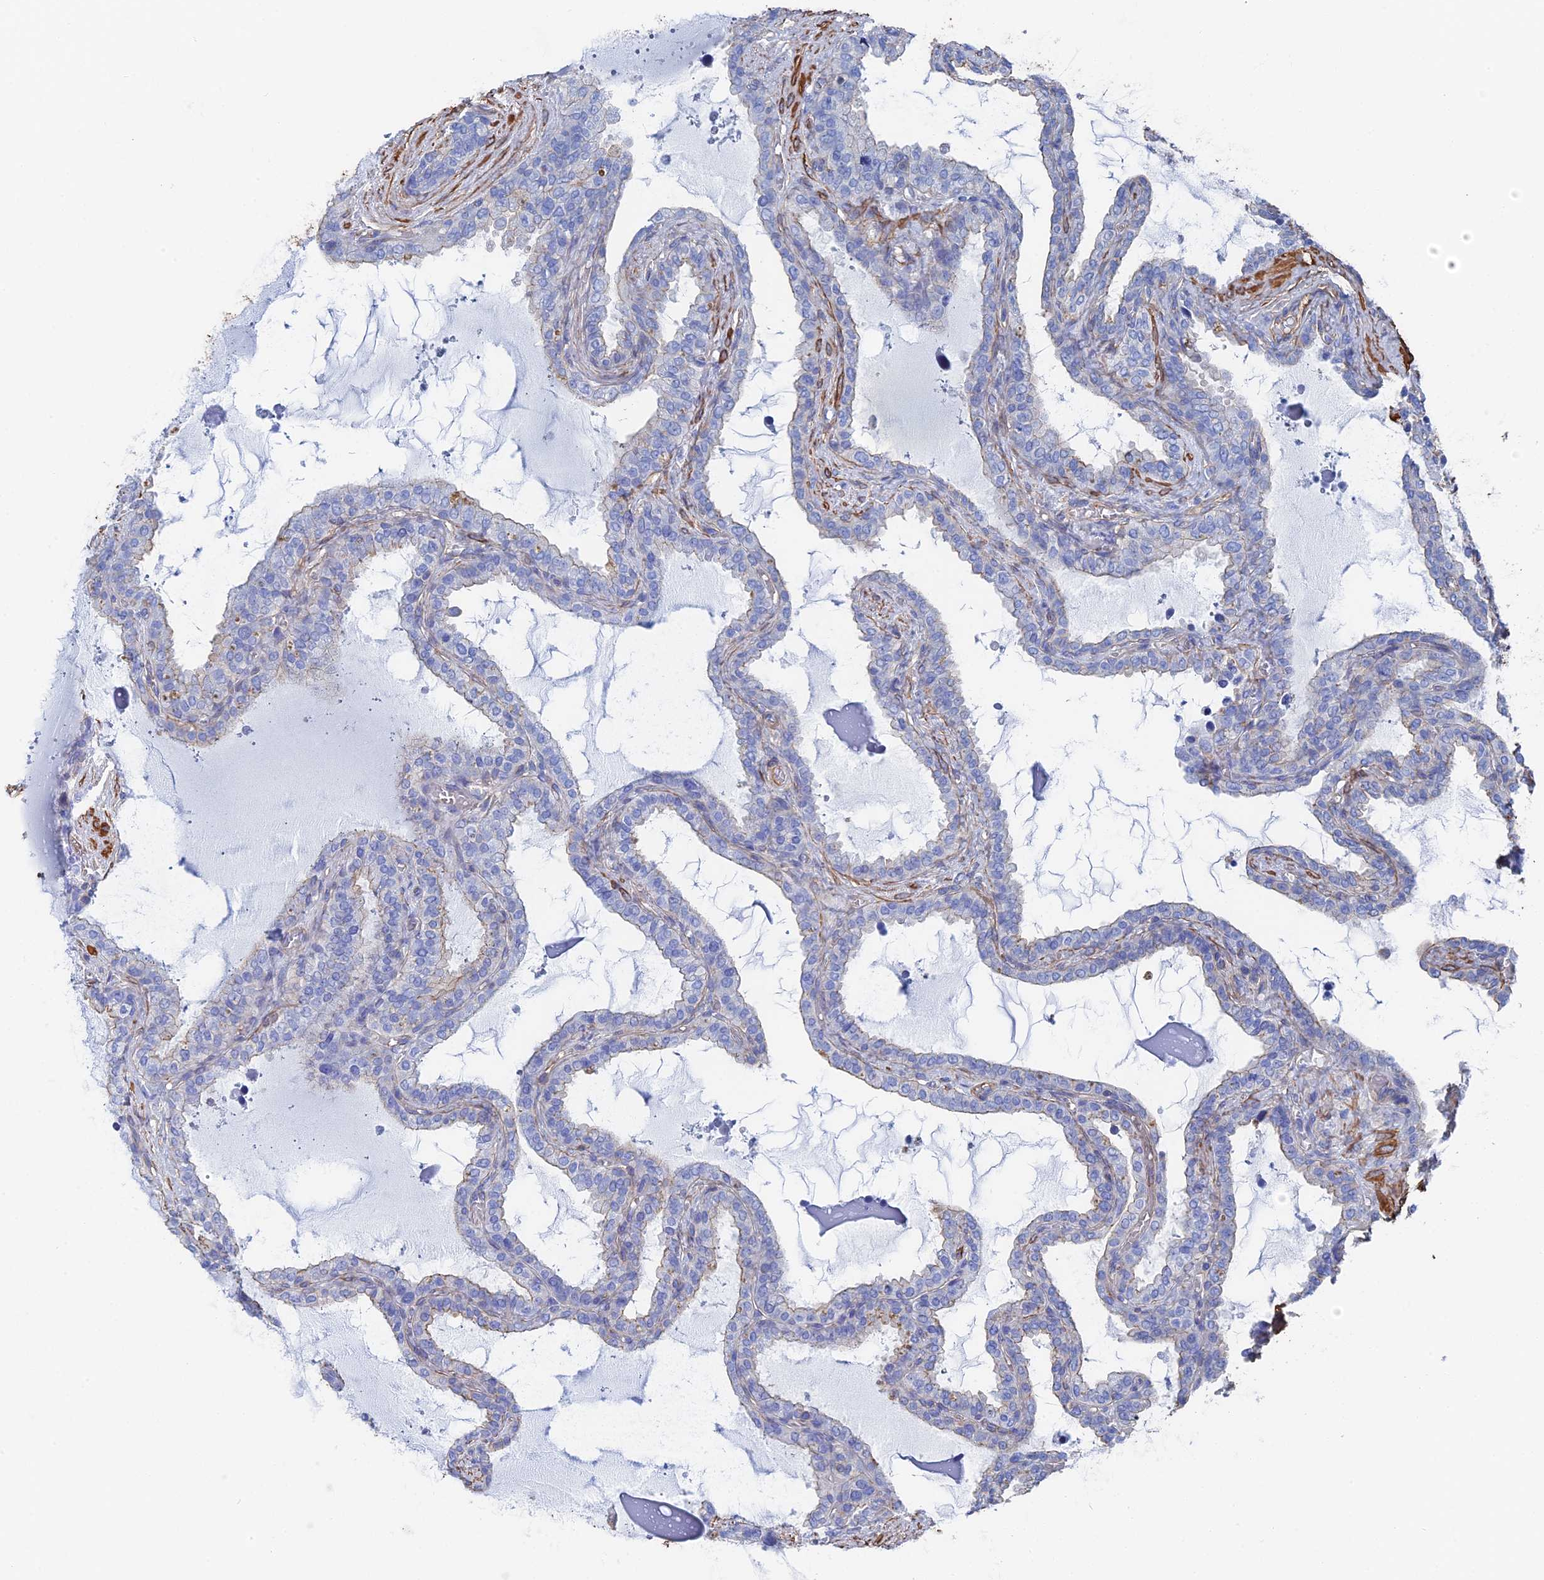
{"staining": {"intensity": "negative", "quantity": "none", "location": "none"}, "tissue": "seminal vesicle", "cell_type": "Glandular cells", "image_type": "normal", "snomed": [{"axis": "morphology", "description": "Normal tissue, NOS"}, {"axis": "topography", "description": "Seminal veicle"}], "caption": "An image of human seminal vesicle is negative for staining in glandular cells. (DAB immunohistochemistry with hematoxylin counter stain).", "gene": "STRA6", "patient": {"sex": "male", "age": 46}}